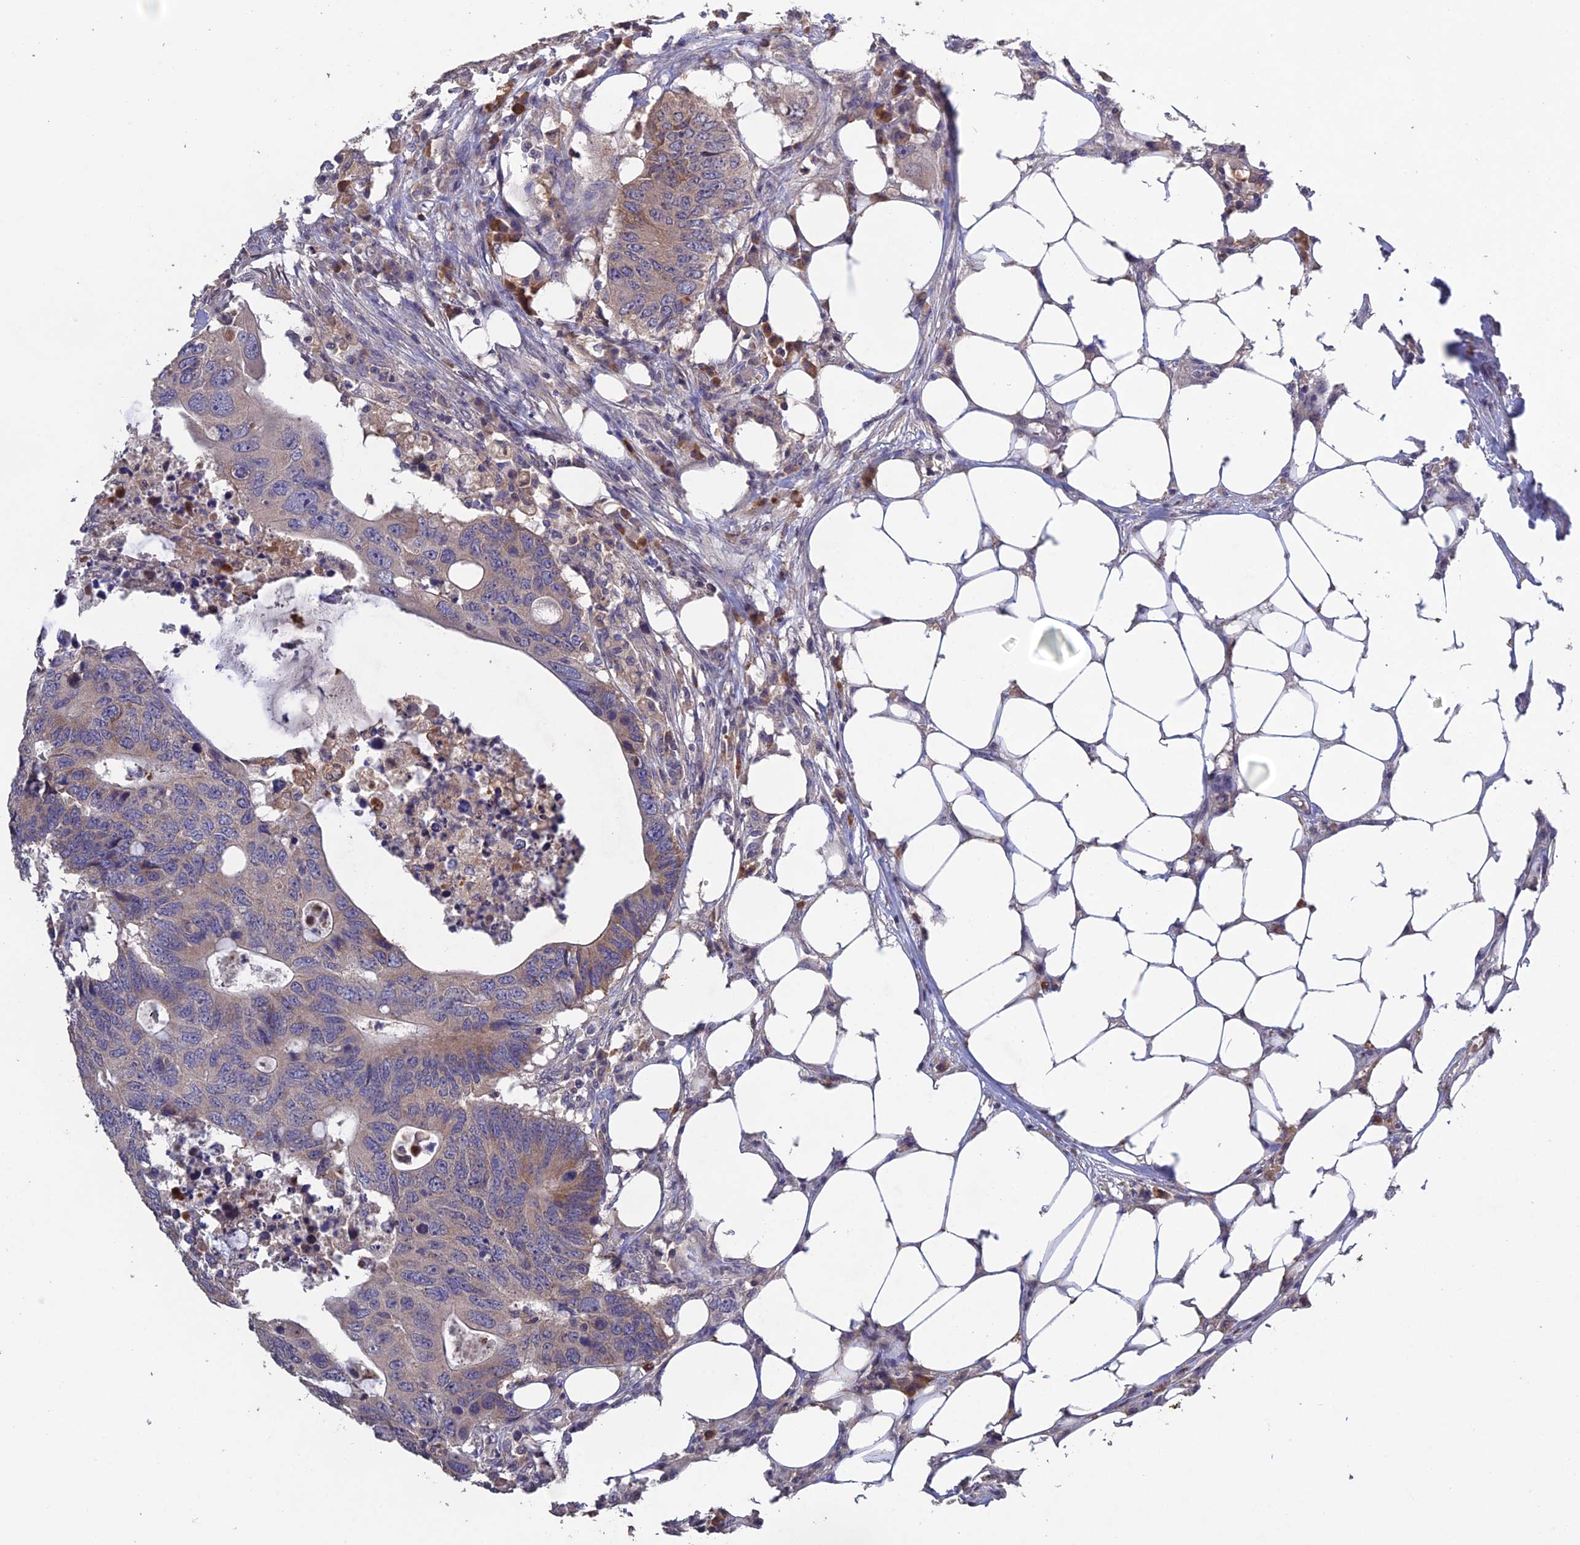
{"staining": {"intensity": "moderate", "quantity": "<25%", "location": "cytoplasmic/membranous"}, "tissue": "colorectal cancer", "cell_type": "Tumor cells", "image_type": "cancer", "snomed": [{"axis": "morphology", "description": "Adenocarcinoma, NOS"}, {"axis": "topography", "description": "Colon"}], "caption": "Colorectal adenocarcinoma stained with a brown dye exhibits moderate cytoplasmic/membranous positive staining in about <25% of tumor cells.", "gene": "SLC39A13", "patient": {"sex": "male", "age": 71}}